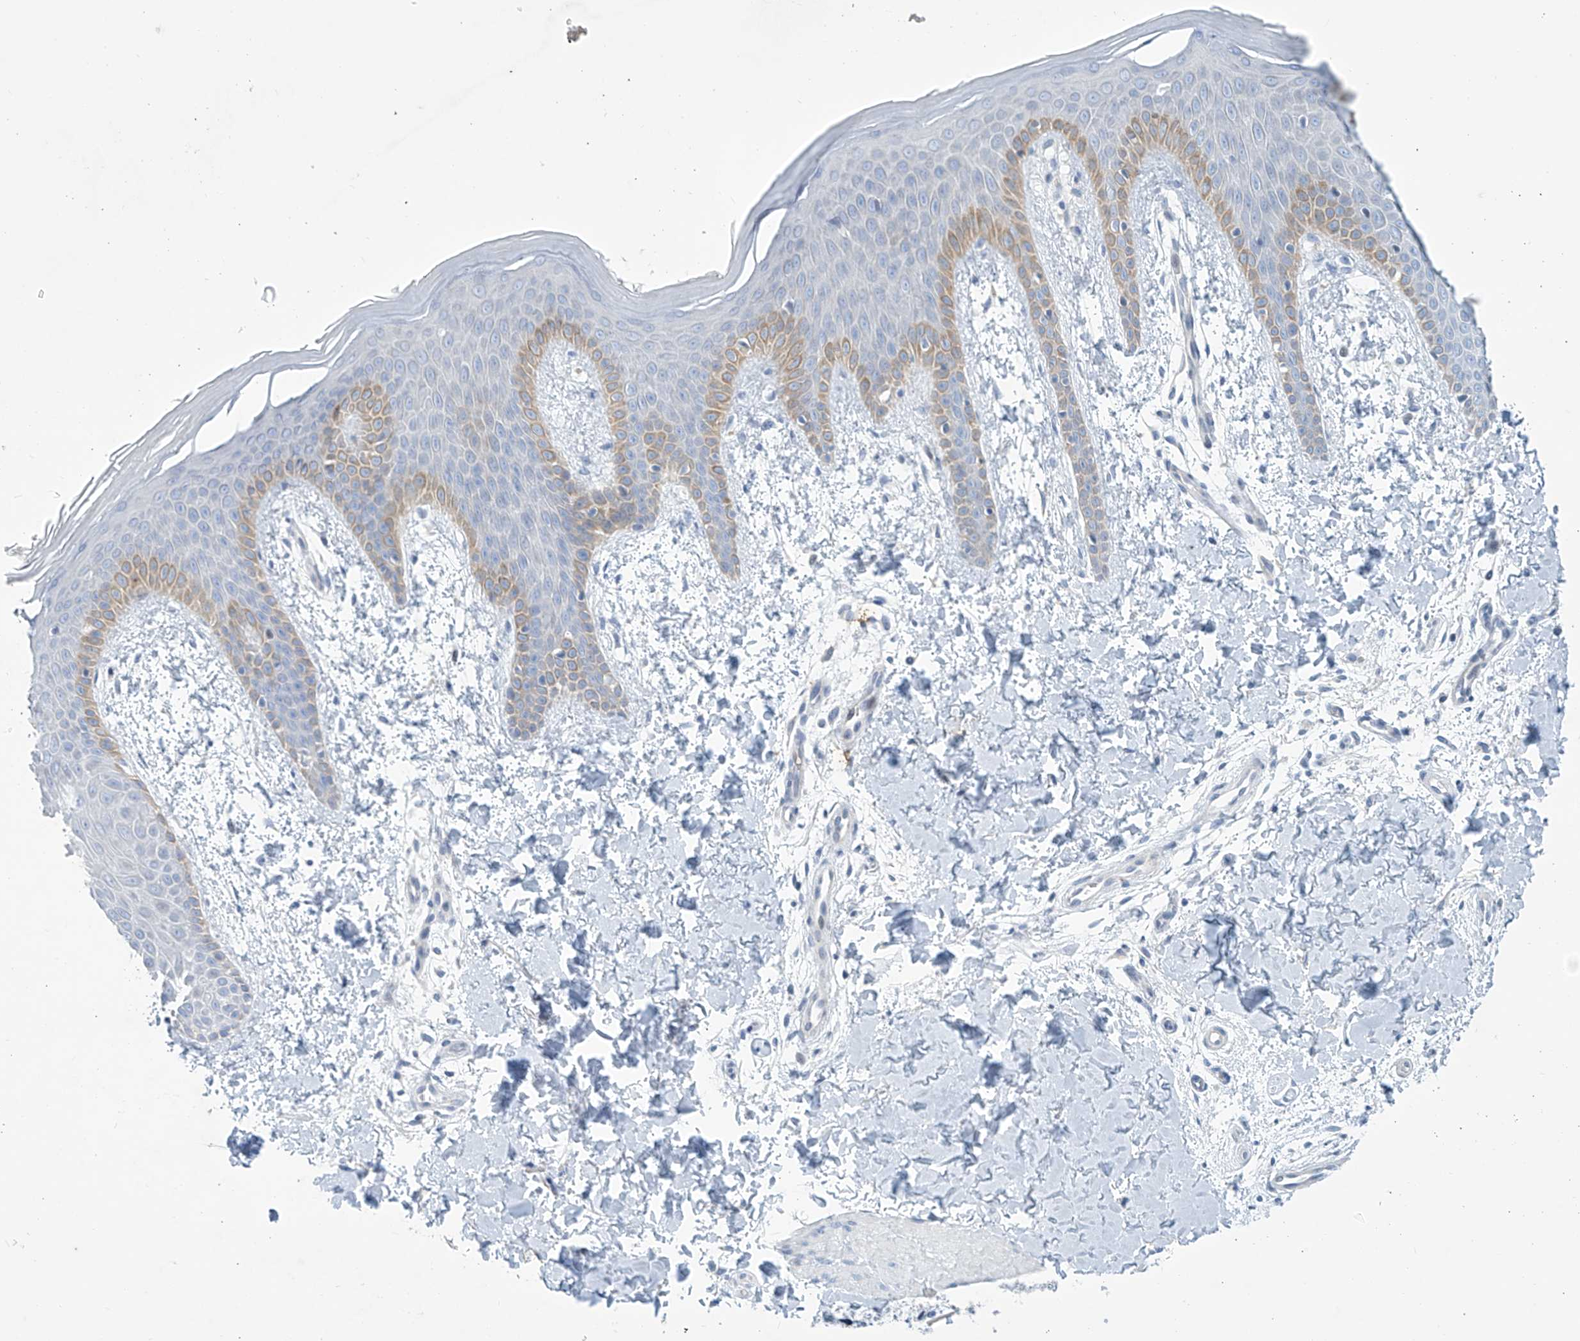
{"staining": {"intensity": "negative", "quantity": "none", "location": "none"}, "tissue": "skin", "cell_type": "Fibroblasts", "image_type": "normal", "snomed": [{"axis": "morphology", "description": "Normal tissue, NOS"}, {"axis": "topography", "description": "Skin"}], "caption": "Image shows no significant protein expression in fibroblasts of normal skin. The staining was performed using DAB to visualize the protein expression in brown, while the nuclei were stained in blue with hematoxylin (Magnification: 20x).", "gene": "SLC35A5", "patient": {"sex": "male", "age": 36}}